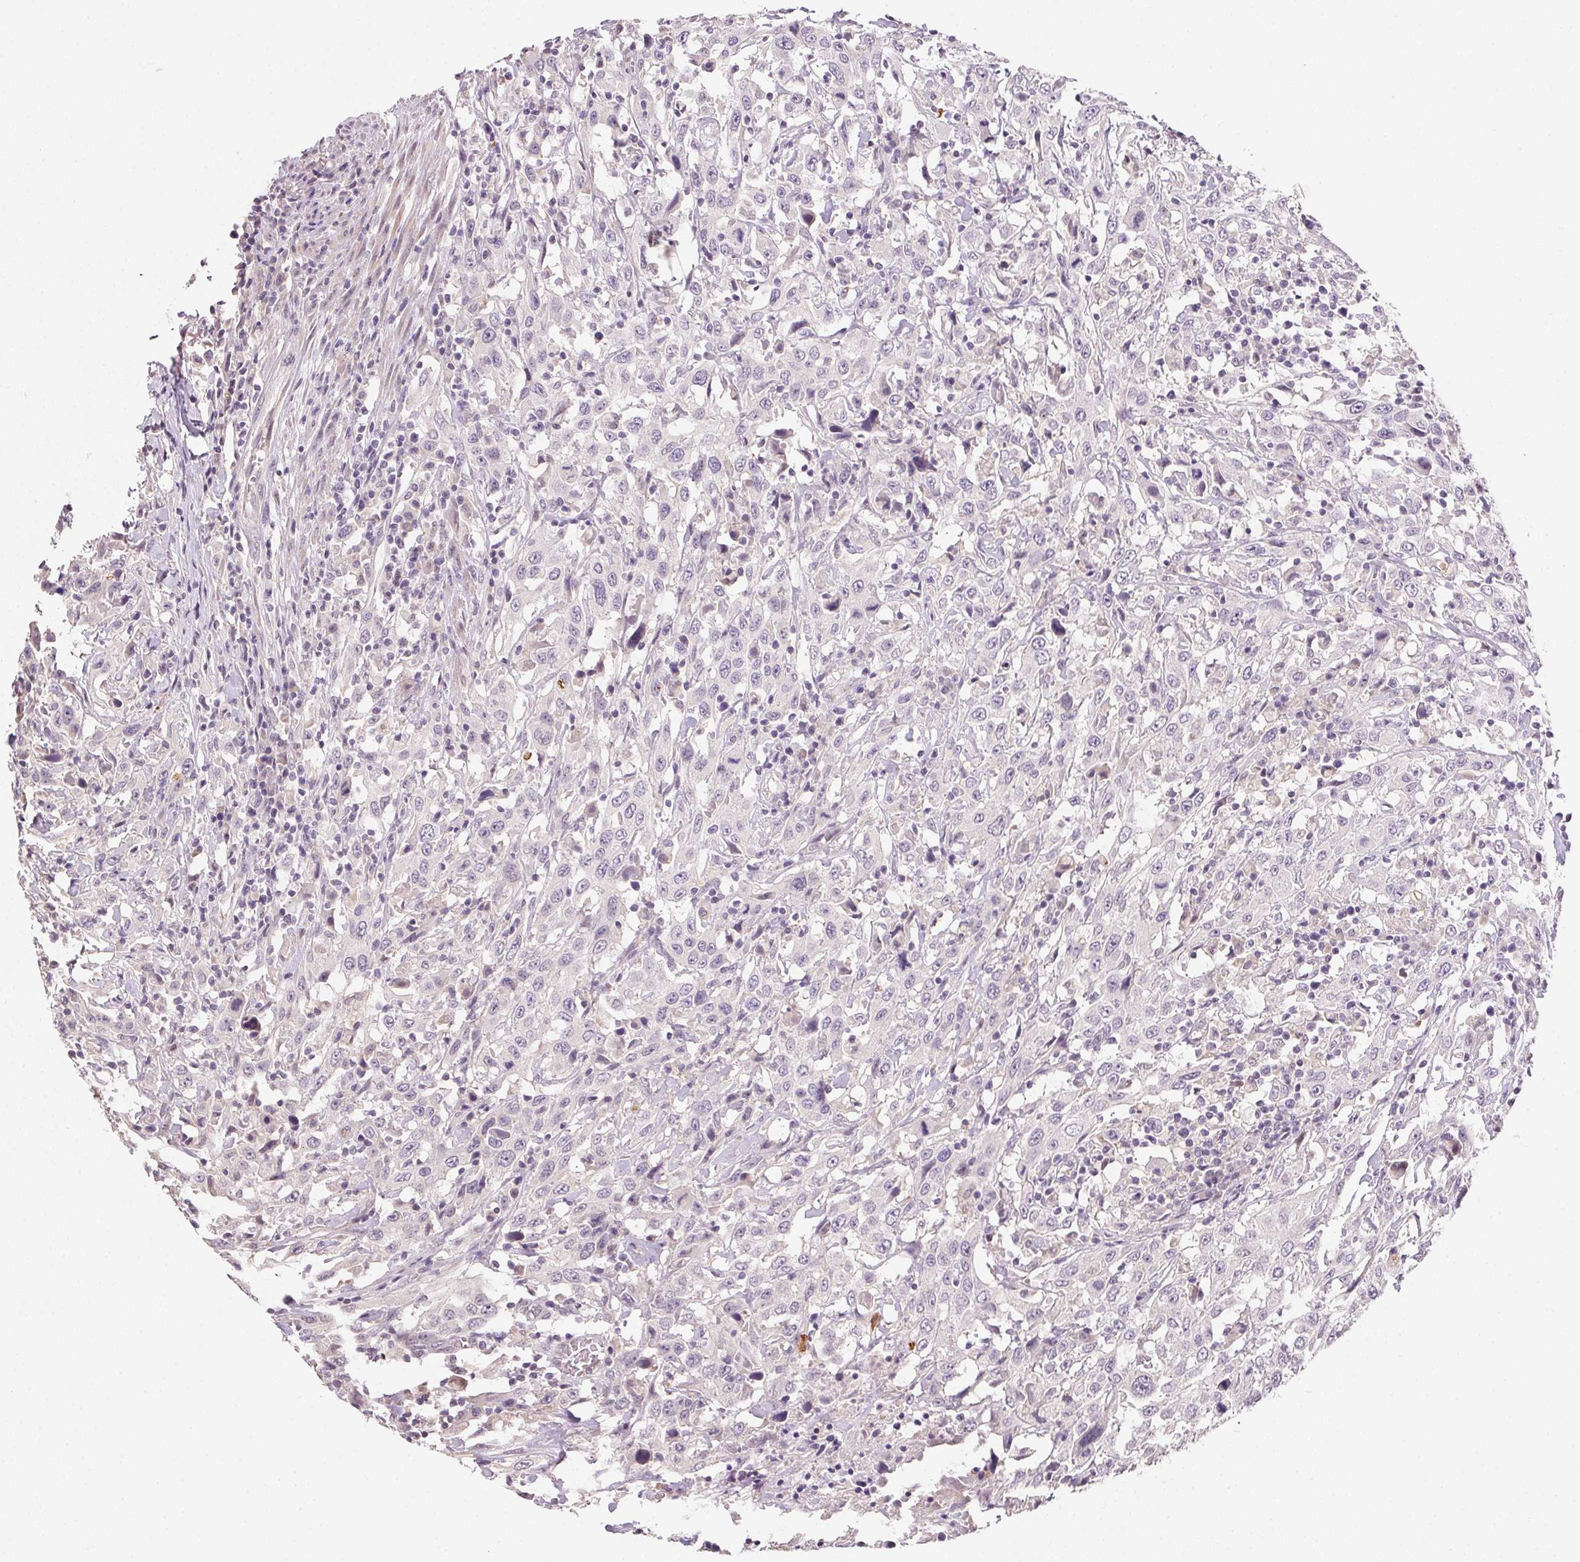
{"staining": {"intensity": "negative", "quantity": "none", "location": "none"}, "tissue": "urothelial cancer", "cell_type": "Tumor cells", "image_type": "cancer", "snomed": [{"axis": "morphology", "description": "Urothelial carcinoma, High grade"}, {"axis": "topography", "description": "Urinary bladder"}], "caption": "Immunohistochemical staining of human high-grade urothelial carcinoma displays no significant expression in tumor cells.", "gene": "ALDH8A1", "patient": {"sex": "male", "age": 61}}